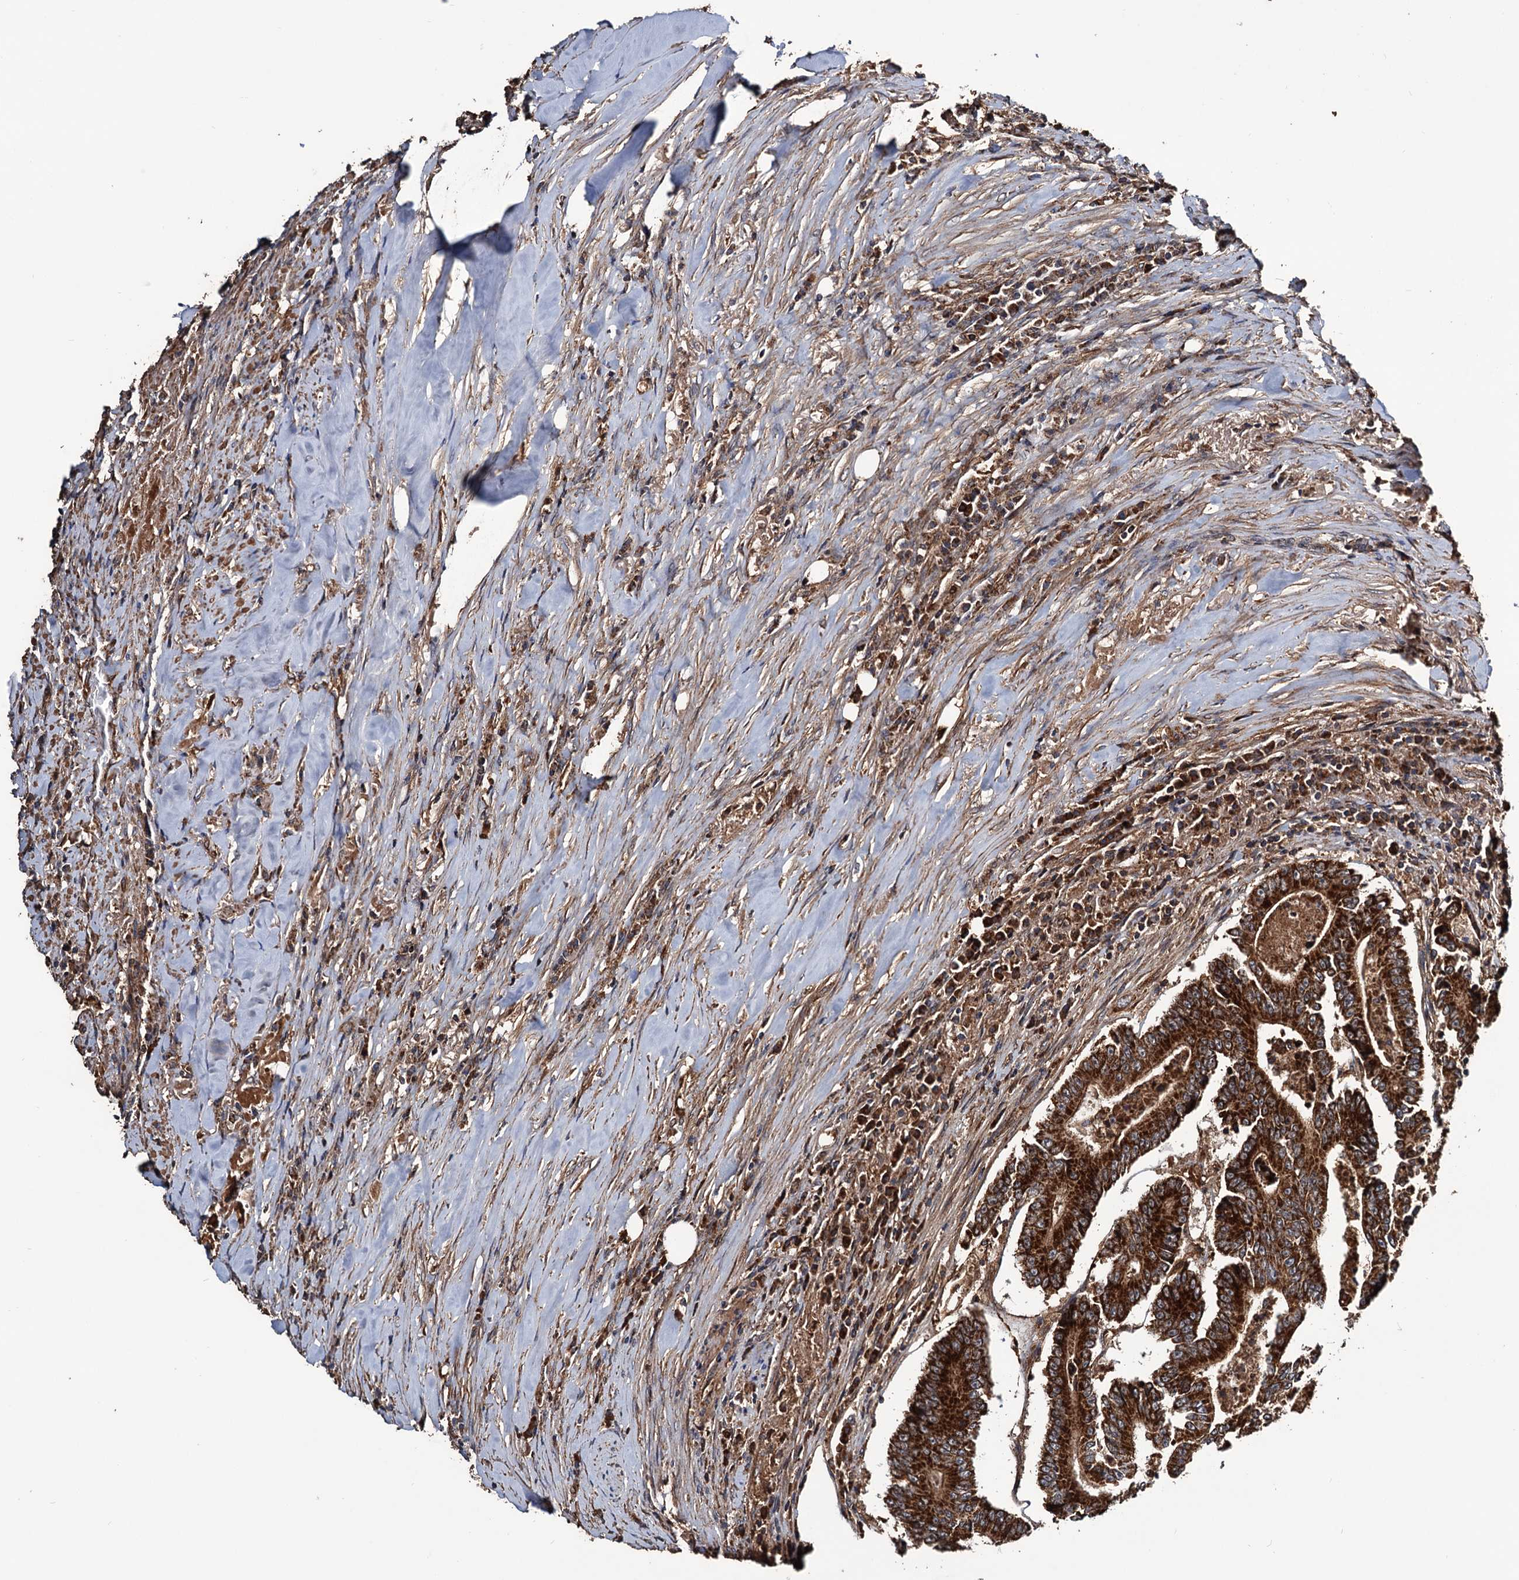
{"staining": {"intensity": "strong", "quantity": ">75%", "location": "cytoplasmic/membranous"}, "tissue": "colorectal cancer", "cell_type": "Tumor cells", "image_type": "cancer", "snomed": [{"axis": "morphology", "description": "Adenocarcinoma, NOS"}, {"axis": "topography", "description": "Colon"}], "caption": "This image demonstrates immunohistochemistry staining of adenocarcinoma (colorectal), with high strong cytoplasmic/membranous positivity in about >75% of tumor cells.", "gene": "MRPL42", "patient": {"sex": "male", "age": 83}}